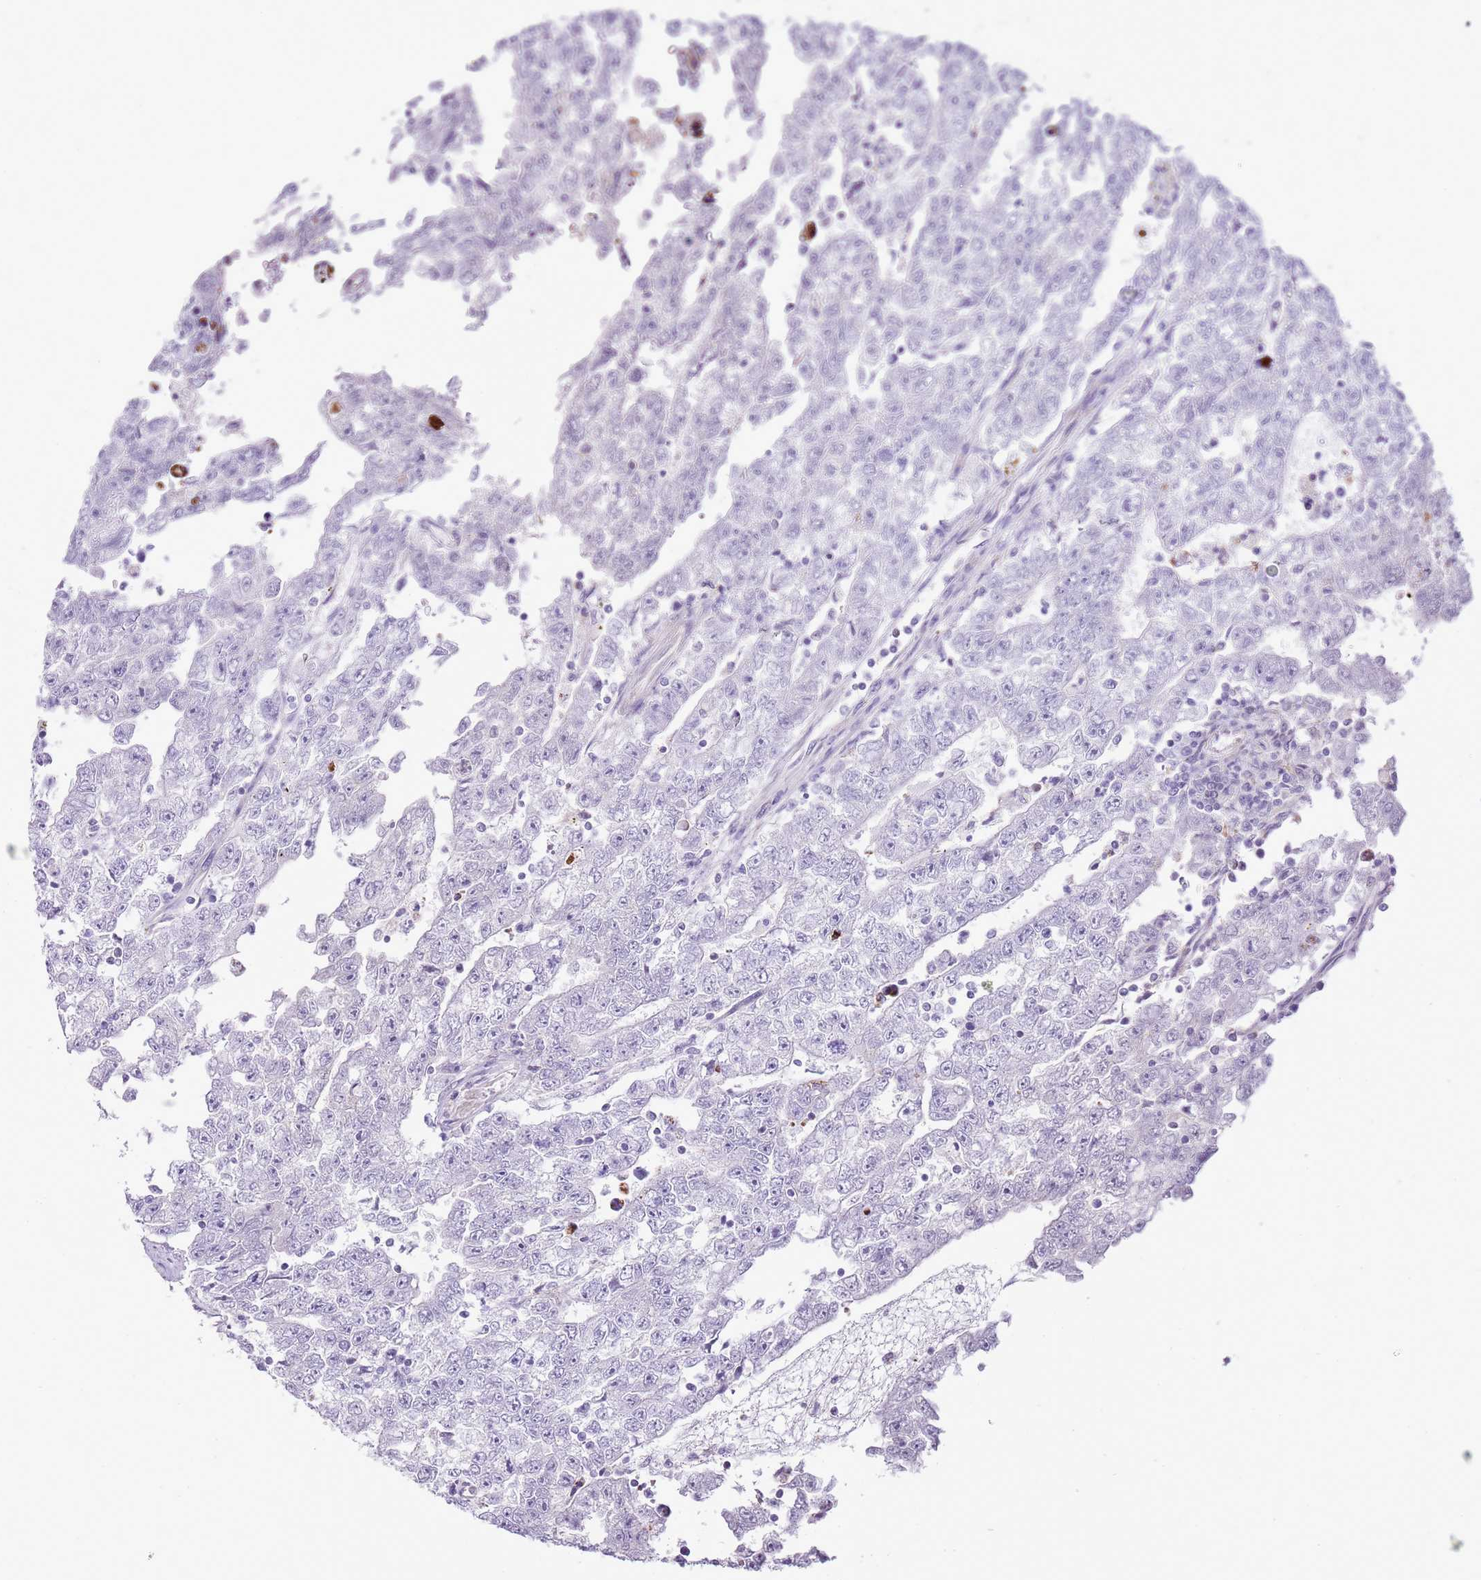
{"staining": {"intensity": "negative", "quantity": "none", "location": "none"}, "tissue": "testis cancer", "cell_type": "Tumor cells", "image_type": "cancer", "snomed": [{"axis": "morphology", "description": "Carcinoma, Embryonal, NOS"}, {"axis": "topography", "description": "Testis"}], "caption": "The immunohistochemistry histopathology image has no significant staining in tumor cells of testis embryonal carcinoma tissue.", "gene": "SLC23A1", "patient": {"sex": "male", "age": 25}}